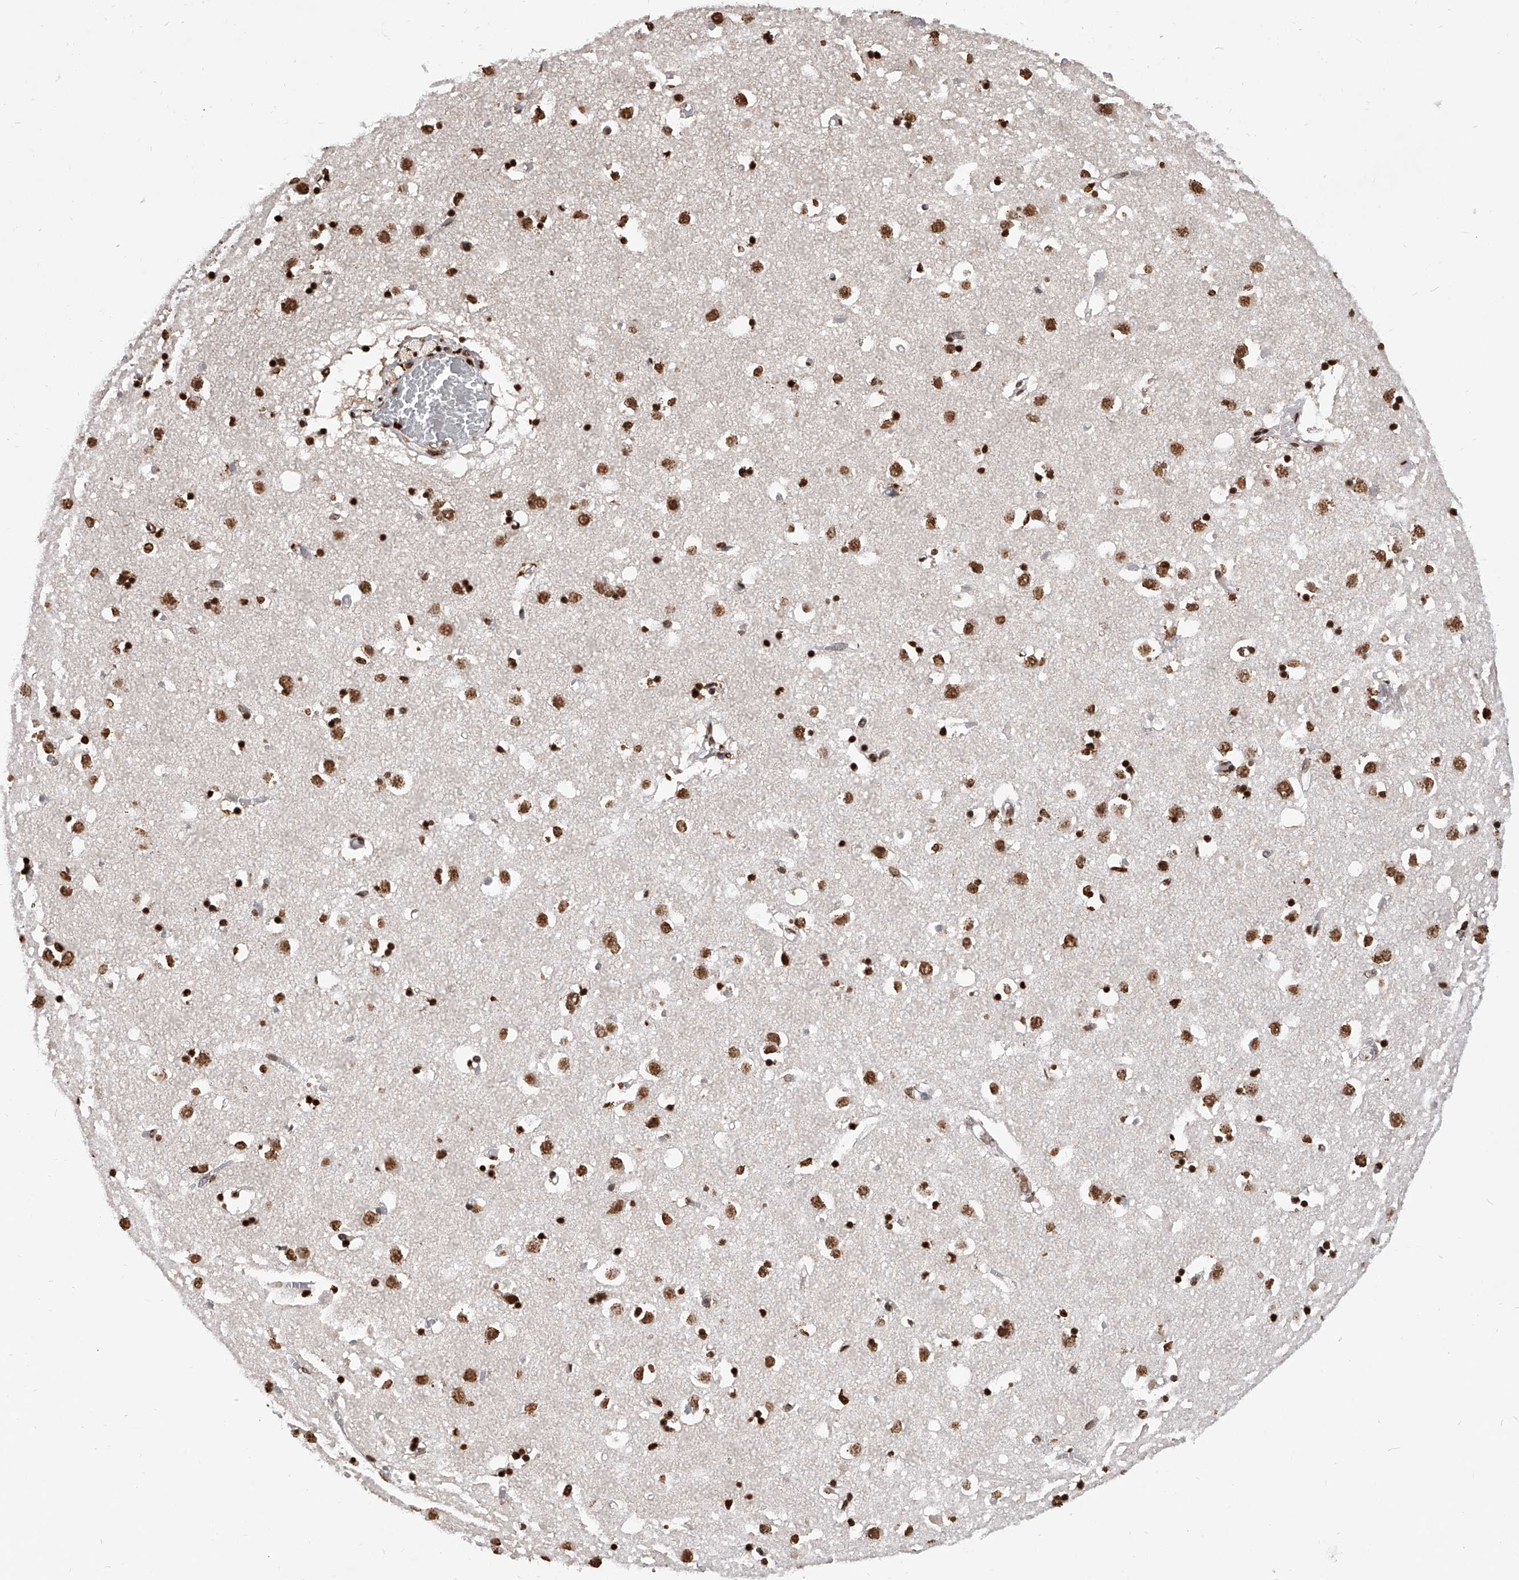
{"staining": {"intensity": "strong", "quantity": ">75%", "location": "nuclear"}, "tissue": "caudate", "cell_type": "Glial cells", "image_type": "normal", "snomed": [{"axis": "morphology", "description": "Normal tissue, NOS"}, {"axis": "topography", "description": "Lateral ventricle wall"}], "caption": "The micrograph demonstrates a brown stain indicating the presence of a protein in the nuclear of glial cells in caudate. The staining is performed using DAB (3,3'-diaminobenzidine) brown chromogen to label protein expression. The nuclei are counter-stained blue using hematoxylin.", "gene": "CFAP410", "patient": {"sex": "male", "age": 70}}